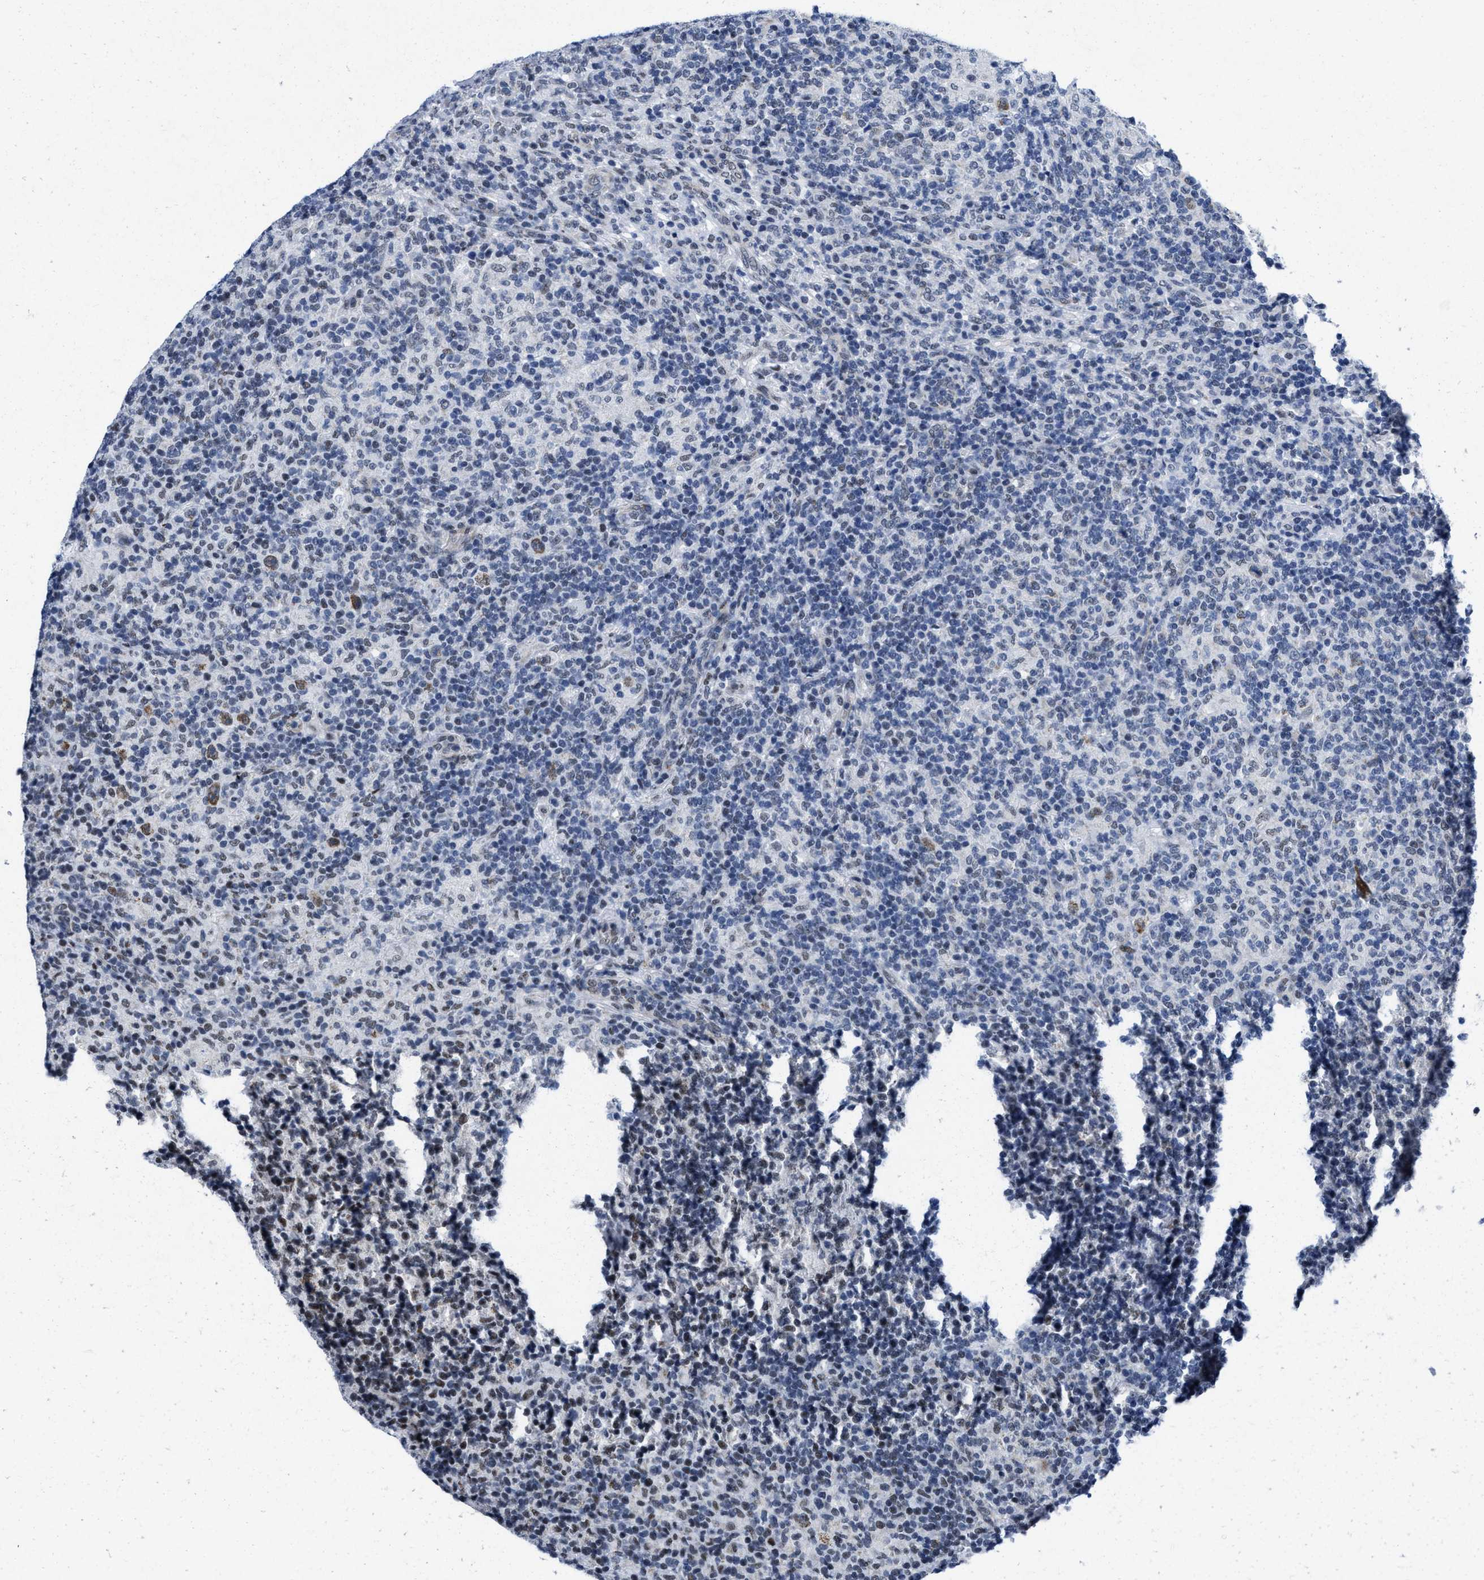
{"staining": {"intensity": "moderate", "quantity": "25%-75%", "location": "cytoplasmic/membranous"}, "tissue": "lymphoma", "cell_type": "Tumor cells", "image_type": "cancer", "snomed": [{"axis": "morphology", "description": "Hodgkin's disease, NOS"}, {"axis": "topography", "description": "Lymph node"}], "caption": "Immunohistochemistry micrograph of Hodgkin's disease stained for a protein (brown), which demonstrates medium levels of moderate cytoplasmic/membranous positivity in approximately 25%-75% of tumor cells.", "gene": "ID3", "patient": {"sex": "male", "age": 70}}